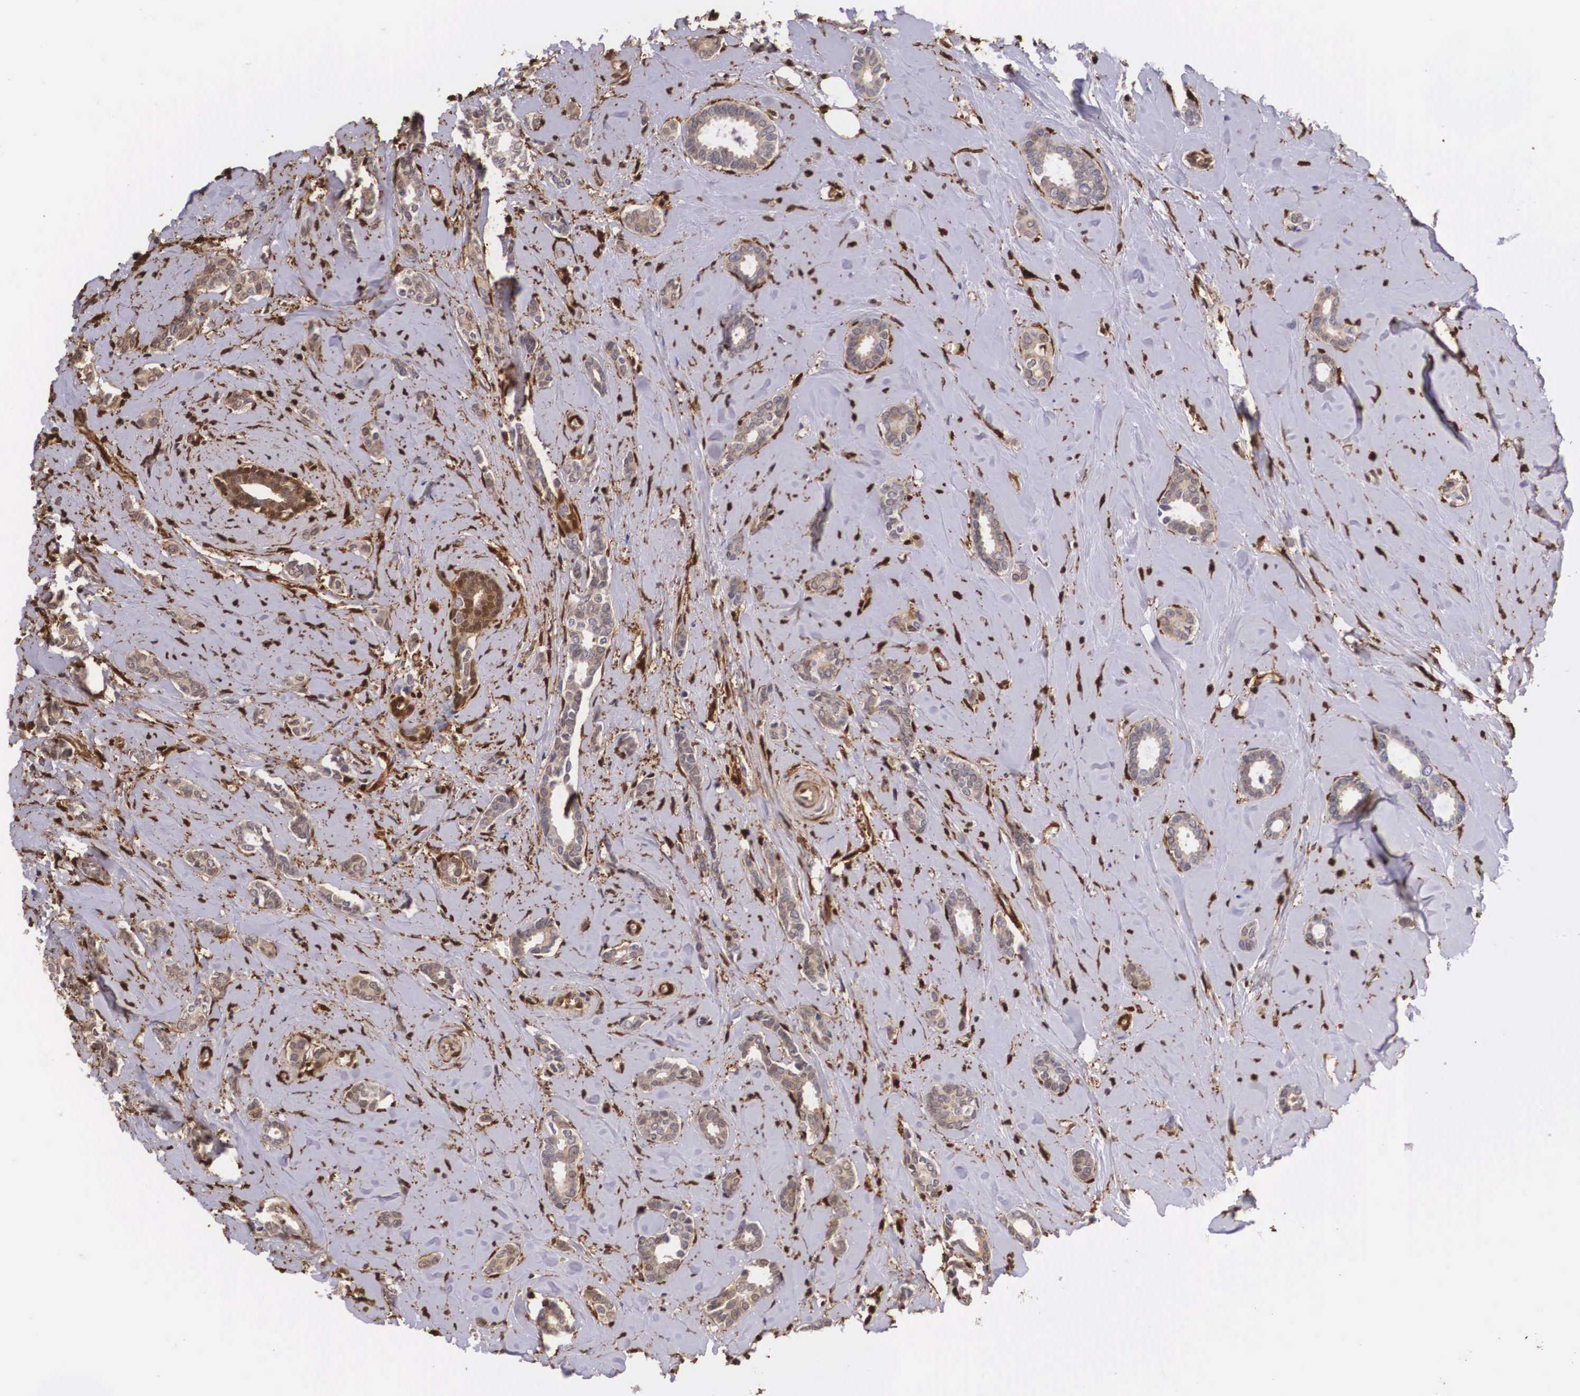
{"staining": {"intensity": "weak", "quantity": "<25%", "location": "cytoplasmic/membranous"}, "tissue": "breast cancer", "cell_type": "Tumor cells", "image_type": "cancer", "snomed": [{"axis": "morphology", "description": "Duct carcinoma"}, {"axis": "topography", "description": "Breast"}], "caption": "A histopathology image of breast cancer stained for a protein displays no brown staining in tumor cells.", "gene": "LGALS1", "patient": {"sex": "female", "age": 50}}